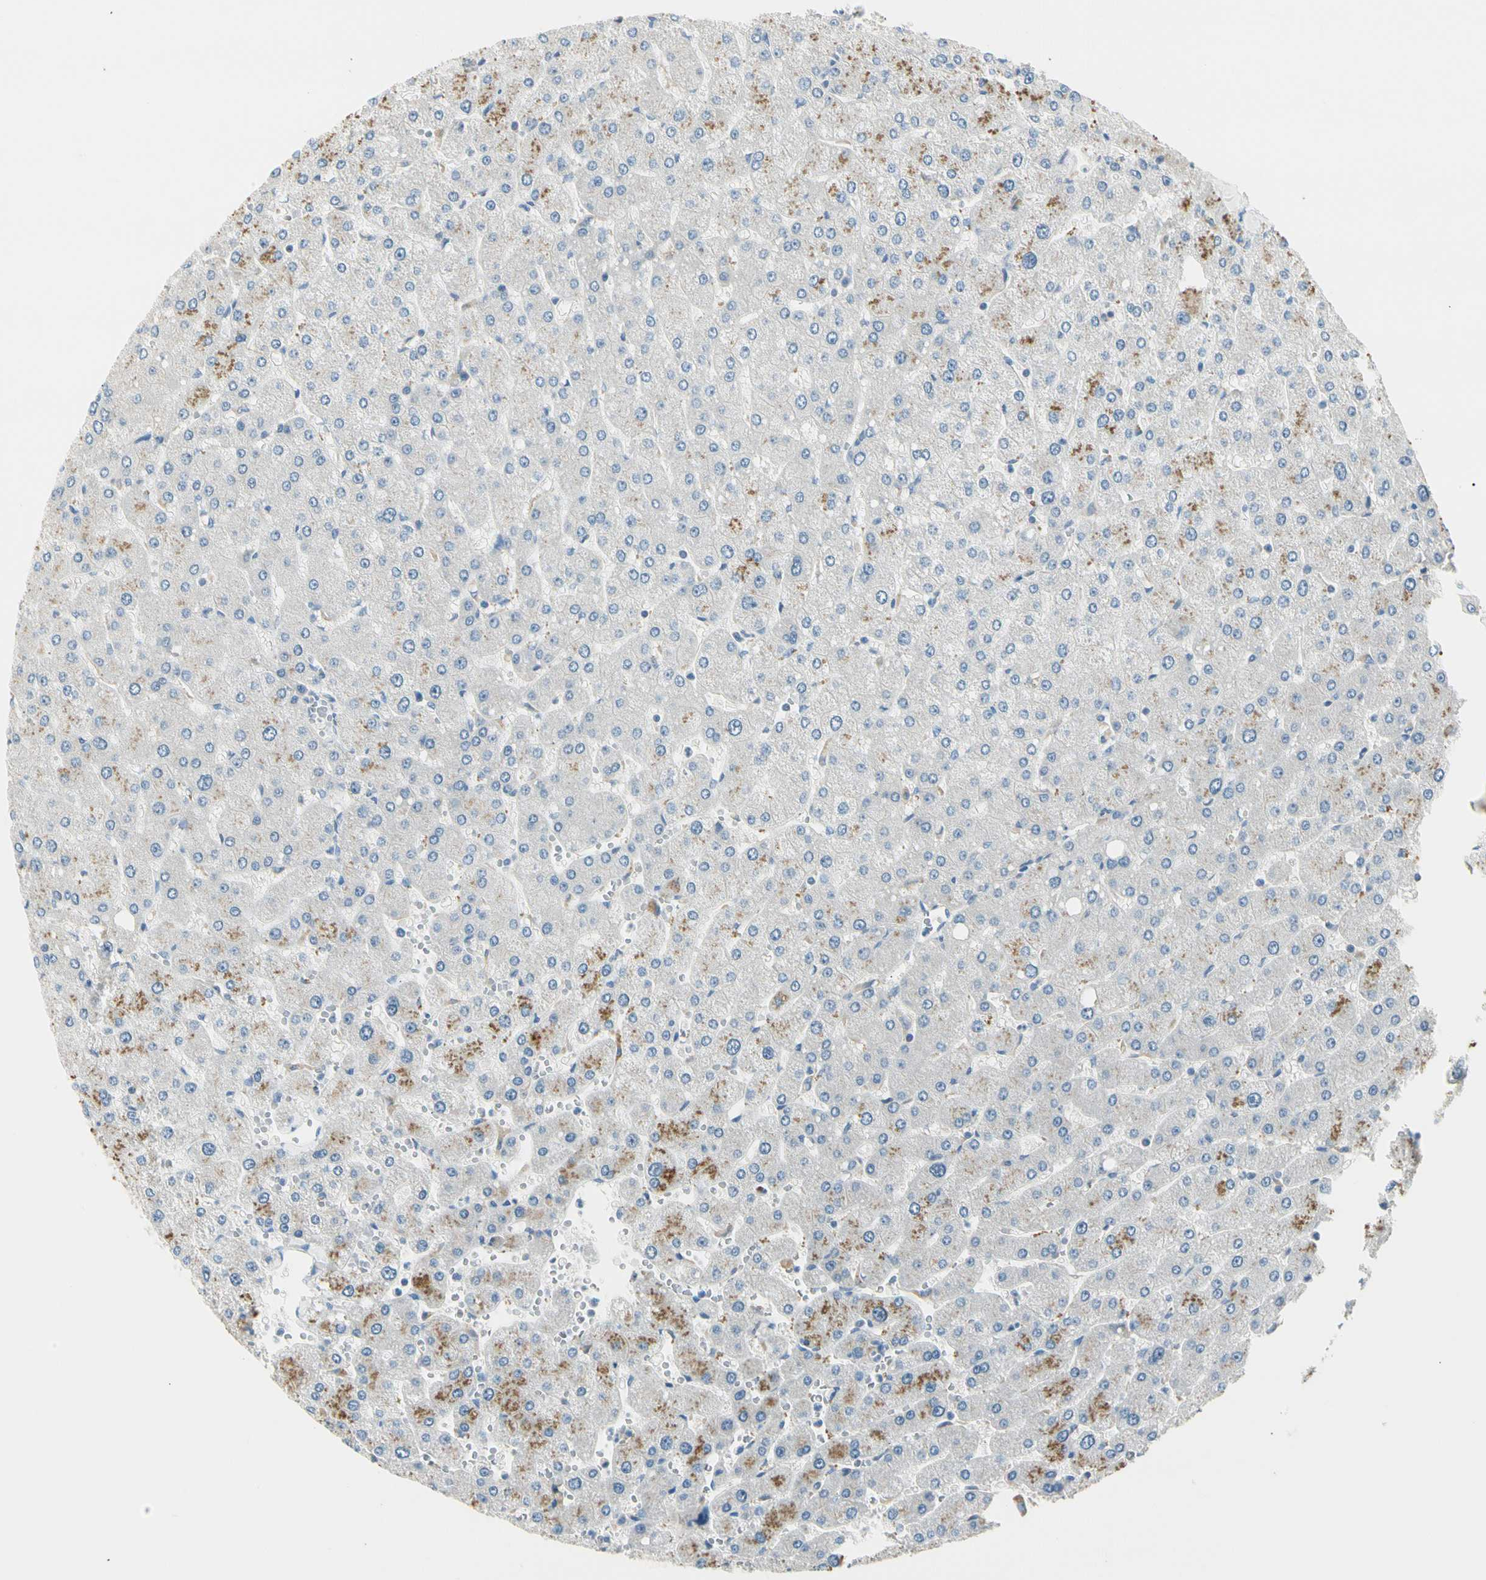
{"staining": {"intensity": "negative", "quantity": "none", "location": "none"}, "tissue": "liver", "cell_type": "Cholangiocytes", "image_type": "normal", "snomed": [{"axis": "morphology", "description": "Normal tissue, NOS"}, {"axis": "topography", "description": "Liver"}], "caption": "Cholangiocytes show no significant positivity in unremarkable liver. (IHC, brightfield microscopy, high magnification).", "gene": "ADGRA3", "patient": {"sex": "male", "age": 55}}